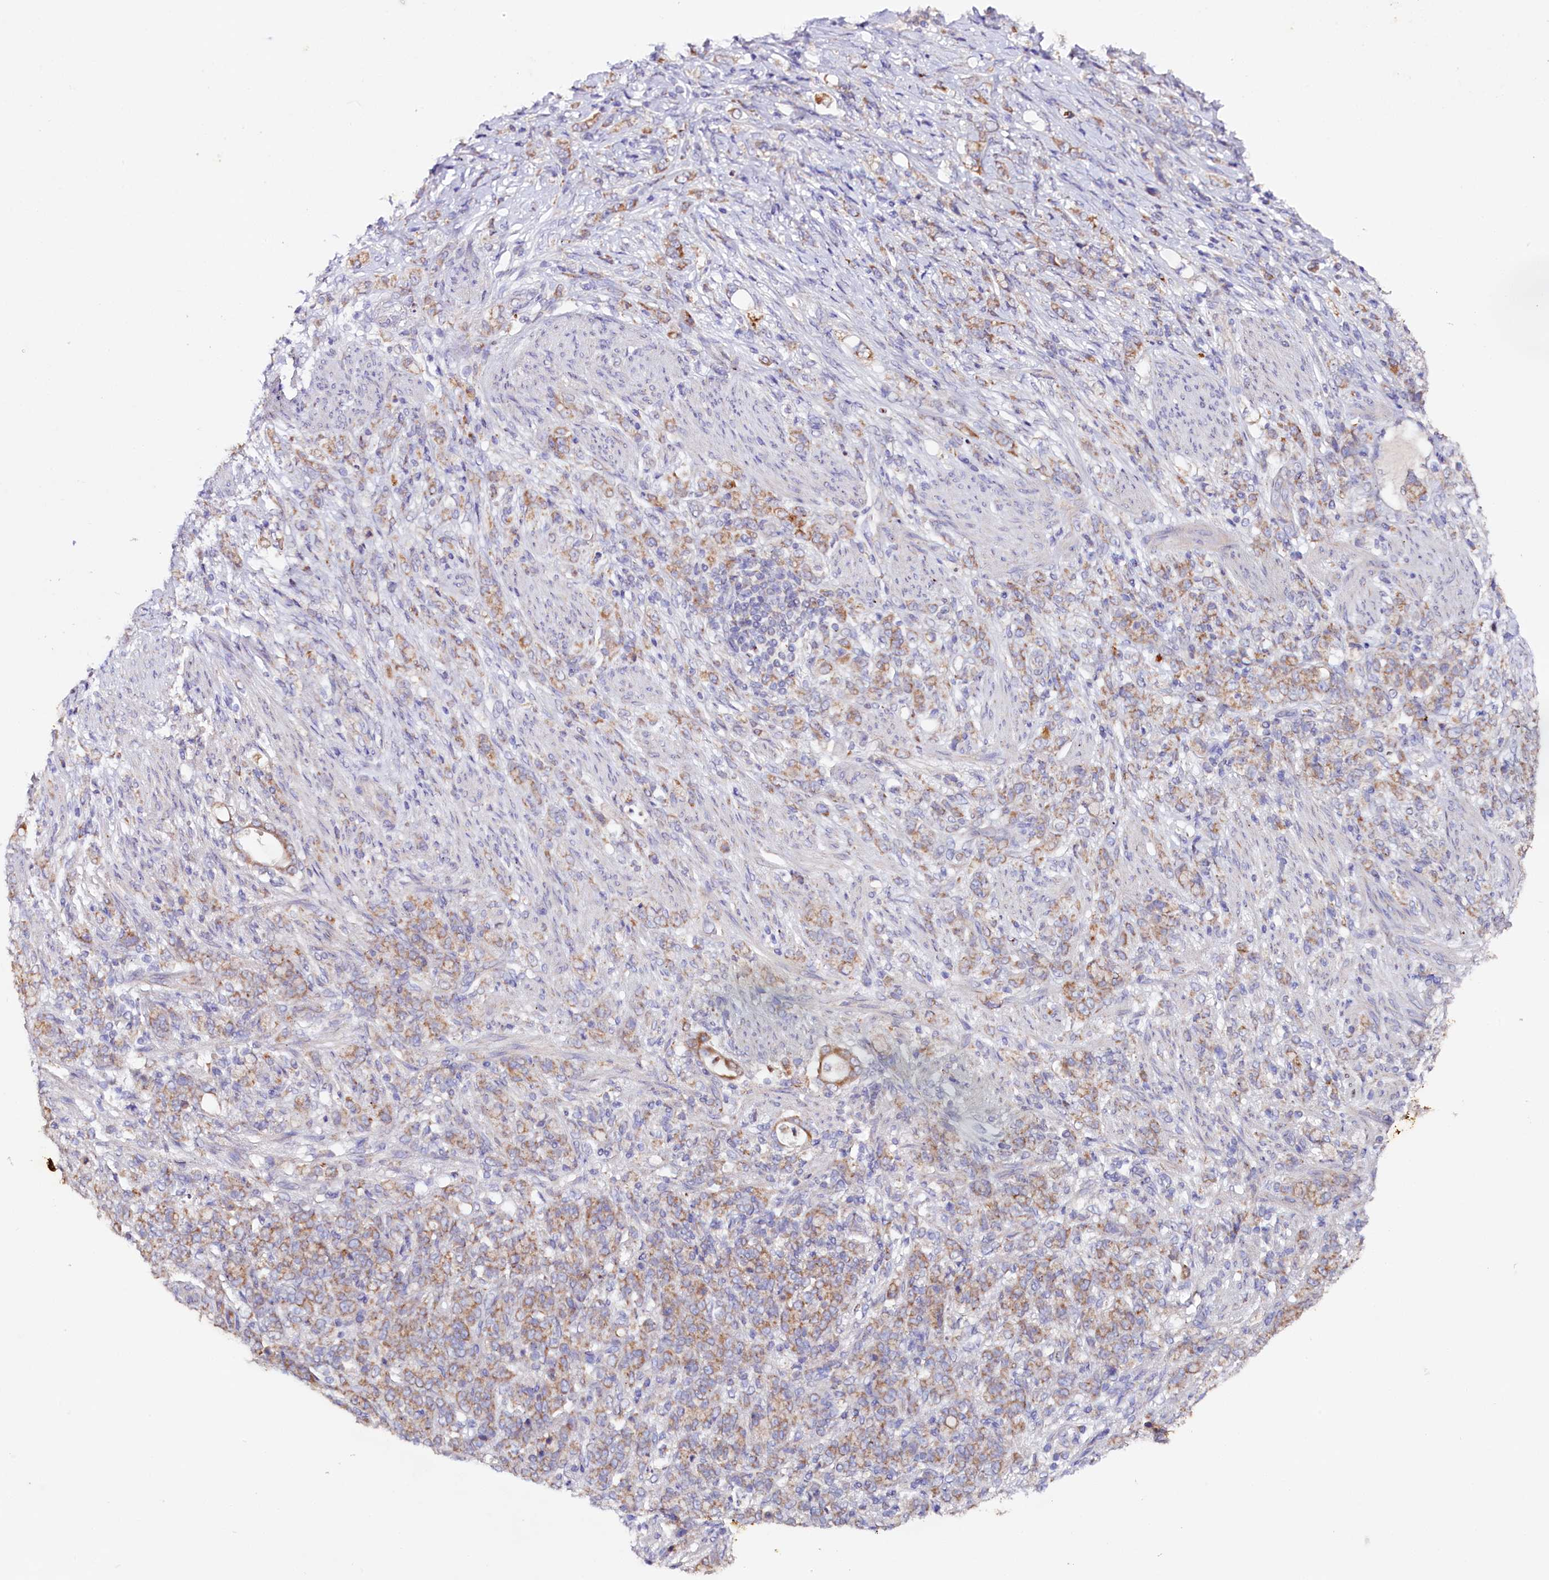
{"staining": {"intensity": "moderate", "quantity": "25%-75%", "location": "cytoplasmic/membranous"}, "tissue": "stomach cancer", "cell_type": "Tumor cells", "image_type": "cancer", "snomed": [{"axis": "morphology", "description": "Adenocarcinoma, NOS"}, {"axis": "topography", "description": "Stomach"}], "caption": "Immunohistochemical staining of stomach cancer exhibits medium levels of moderate cytoplasmic/membranous protein staining in about 25%-75% of tumor cells. Ihc stains the protein of interest in brown and the nuclei are stained blue.", "gene": "SACM1L", "patient": {"sex": "female", "age": 79}}